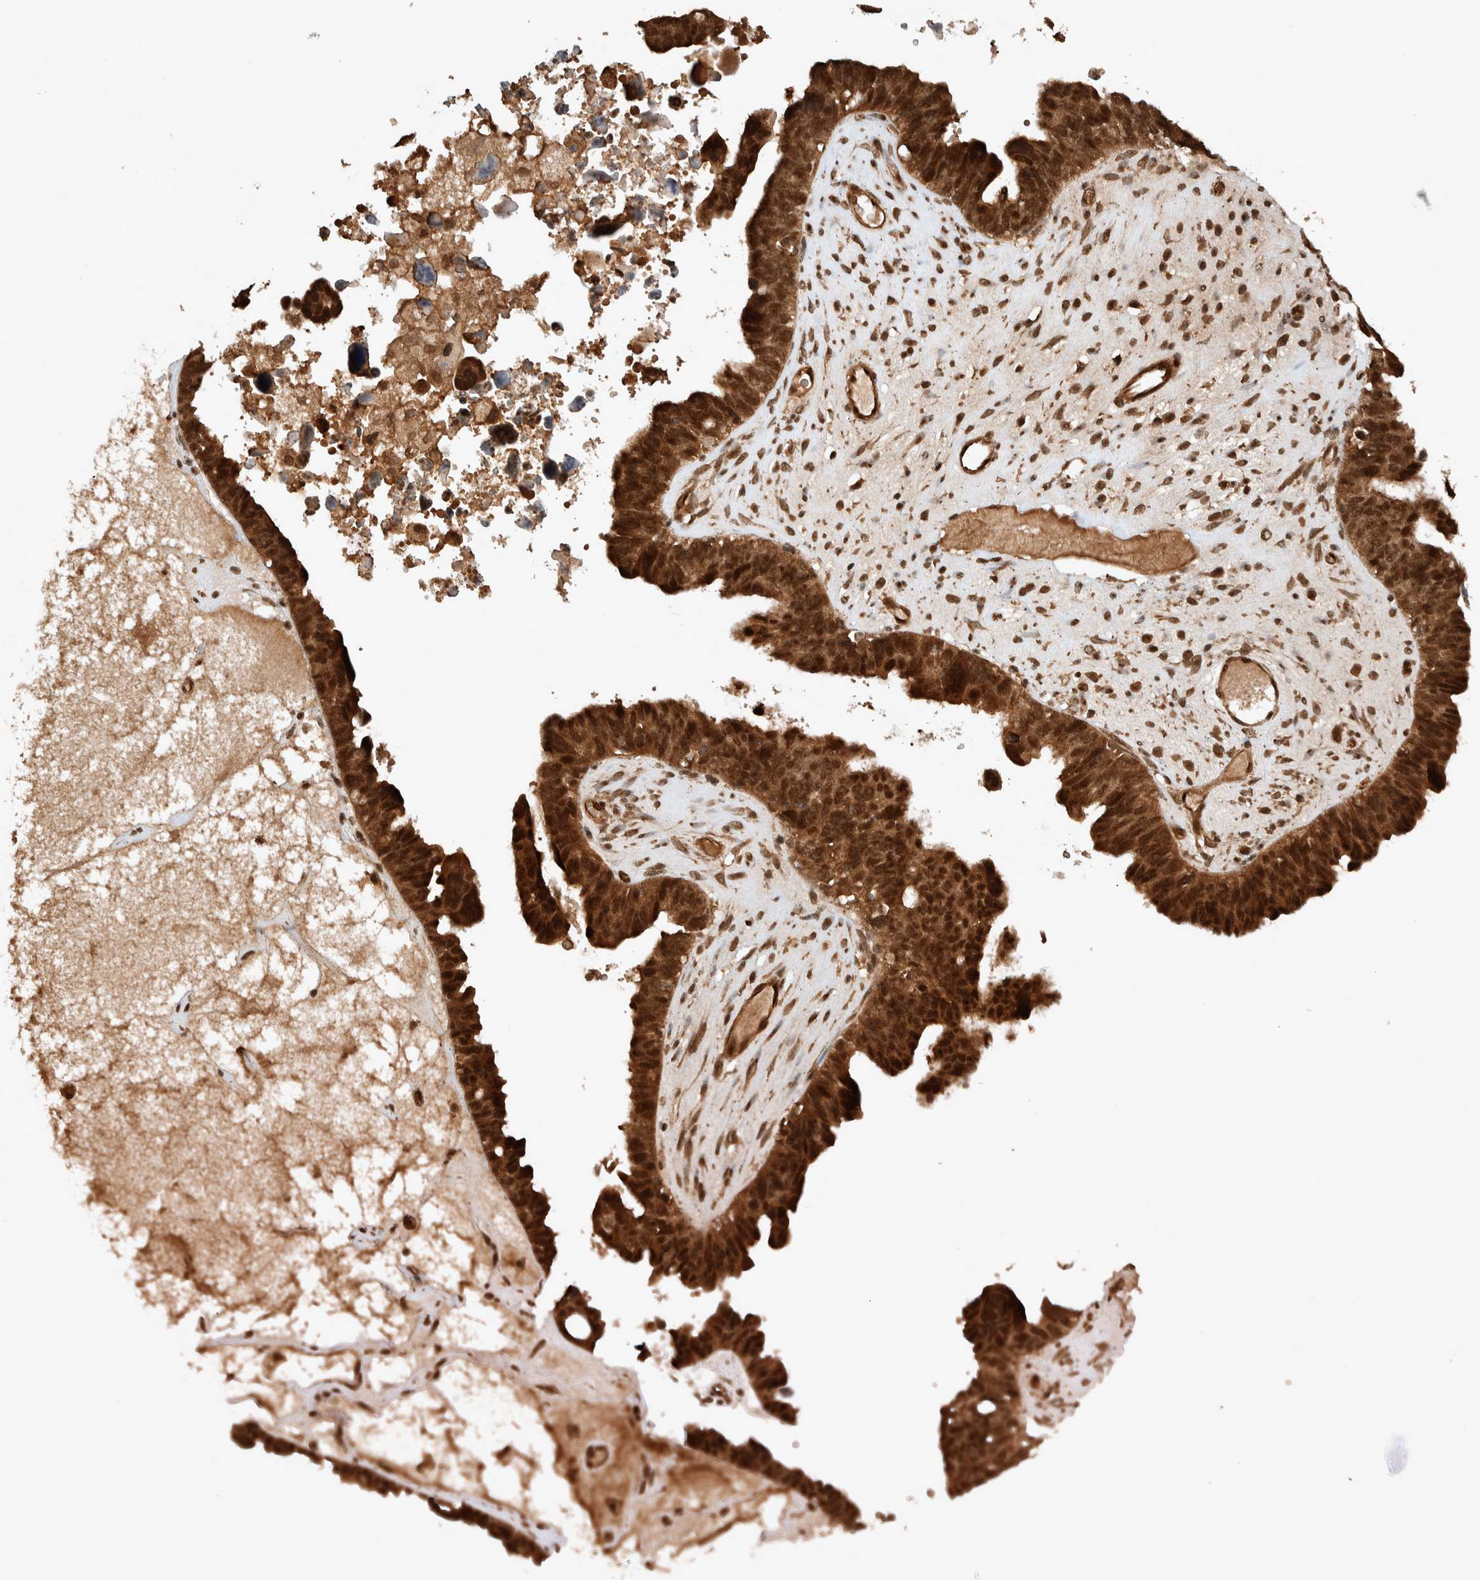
{"staining": {"intensity": "strong", "quantity": ">75%", "location": "cytoplasmic/membranous,nuclear"}, "tissue": "ovarian cancer", "cell_type": "Tumor cells", "image_type": "cancer", "snomed": [{"axis": "morphology", "description": "Cystadenocarcinoma, serous, NOS"}, {"axis": "topography", "description": "Ovary"}], "caption": "IHC of ovarian serous cystadenocarcinoma reveals high levels of strong cytoplasmic/membranous and nuclear positivity in approximately >75% of tumor cells.", "gene": "CNTROB", "patient": {"sex": "female", "age": 79}}